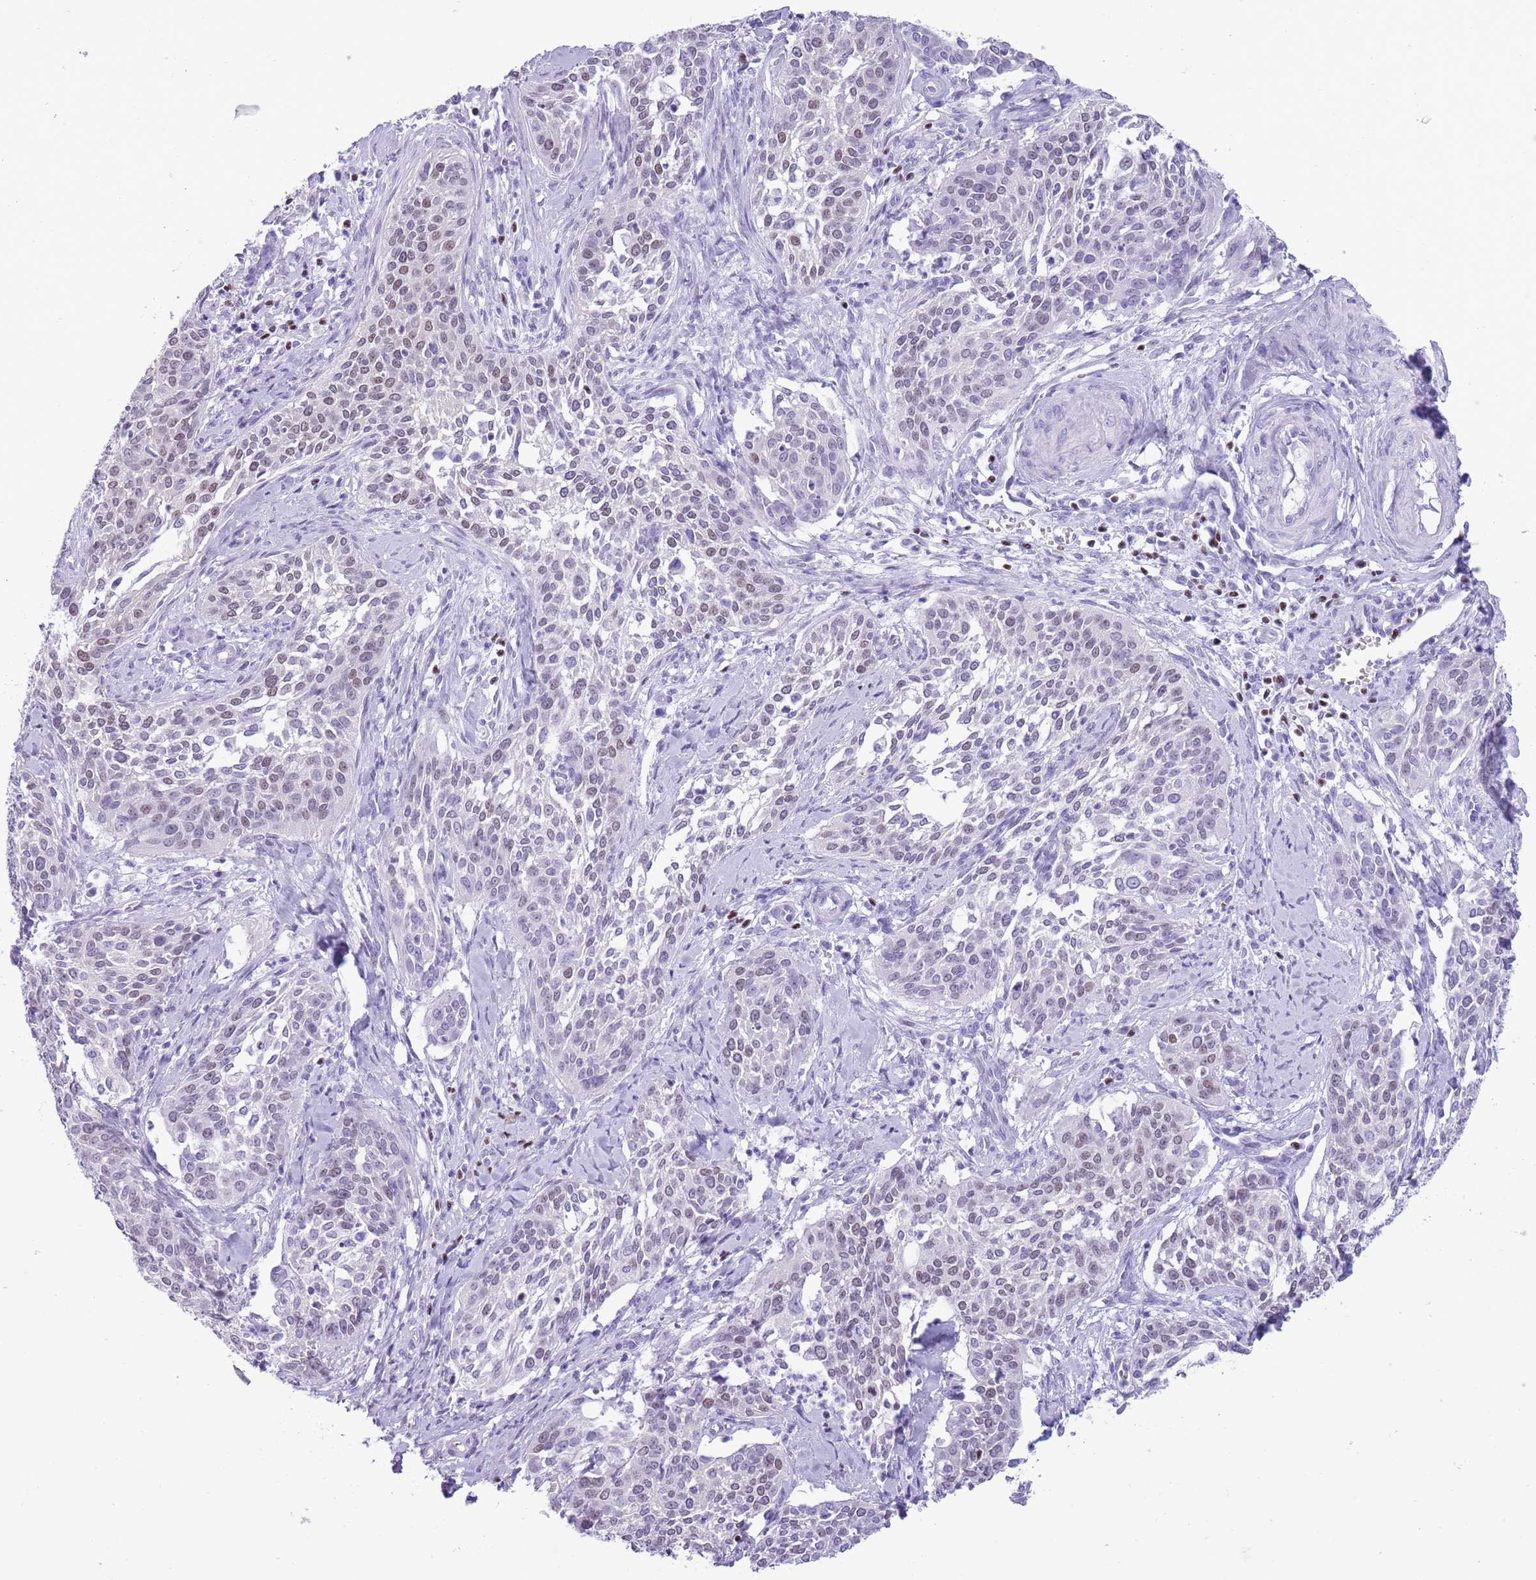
{"staining": {"intensity": "weak", "quantity": "25%-75%", "location": "nuclear"}, "tissue": "cervical cancer", "cell_type": "Tumor cells", "image_type": "cancer", "snomed": [{"axis": "morphology", "description": "Squamous cell carcinoma, NOS"}, {"axis": "topography", "description": "Cervix"}], "caption": "A photomicrograph showing weak nuclear positivity in about 25%-75% of tumor cells in cervical cancer (squamous cell carcinoma), as visualized by brown immunohistochemical staining.", "gene": "BCL11B", "patient": {"sex": "female", "age": 44}}